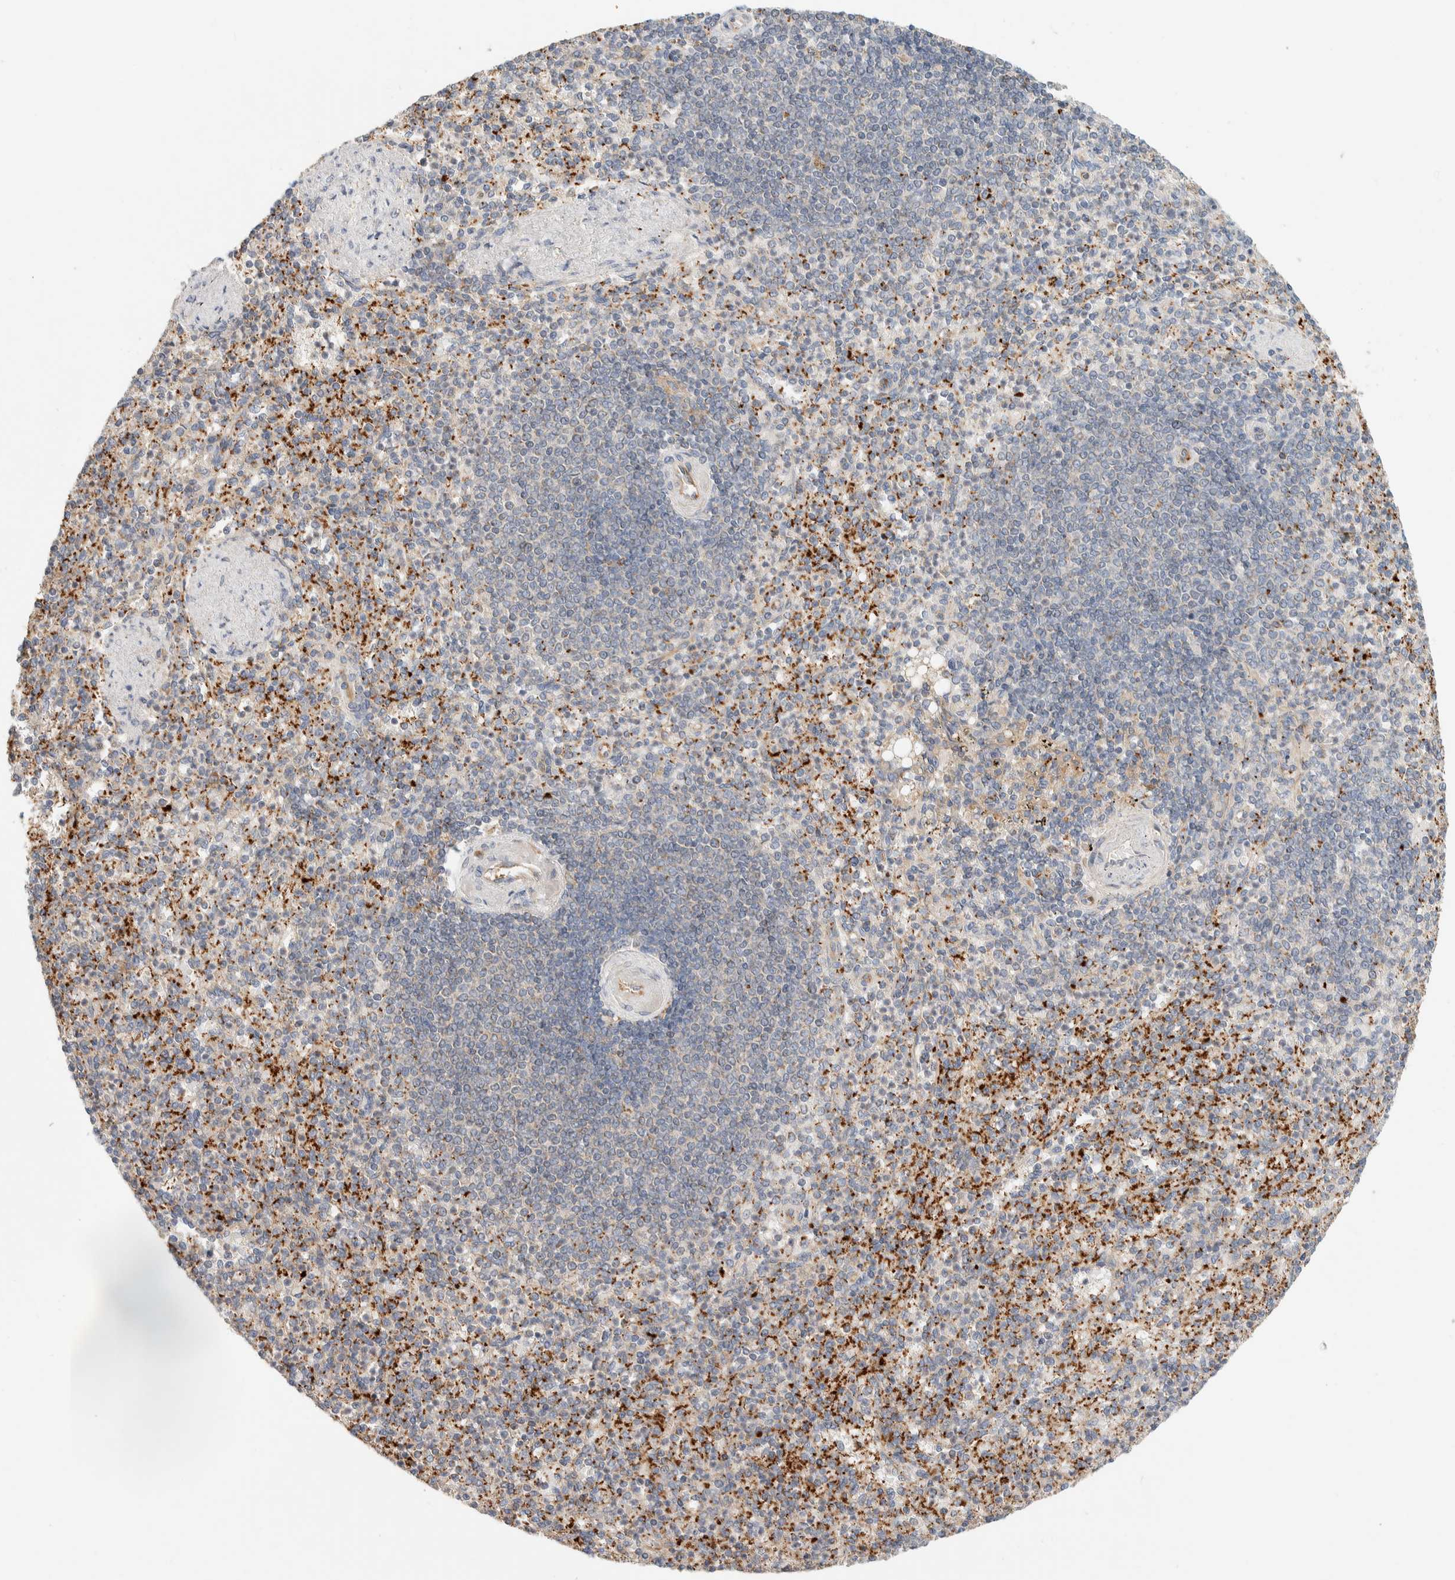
{"staining": {"intensity": "moderate", "quantity": ">75%", "location": "cytoplasmic/membranous"}, "tissue": "spleen", "cell_type": "Cells in red pulp", "image_type": "normal", "snomed": [{"axis": "morphology", "description": "Normal tissue, NOS"}, {"axis": "topography", "description": "Spleen"}], "caption": "Immunohistochemical staining of unremarkable spleen exhibits >75% levels of moderate cytoplasmic/membranous protein positivity in approximately >75% of cells in red pulp.", "gene": "KIF9", "patient": {"sex": "female", "age": 74}}